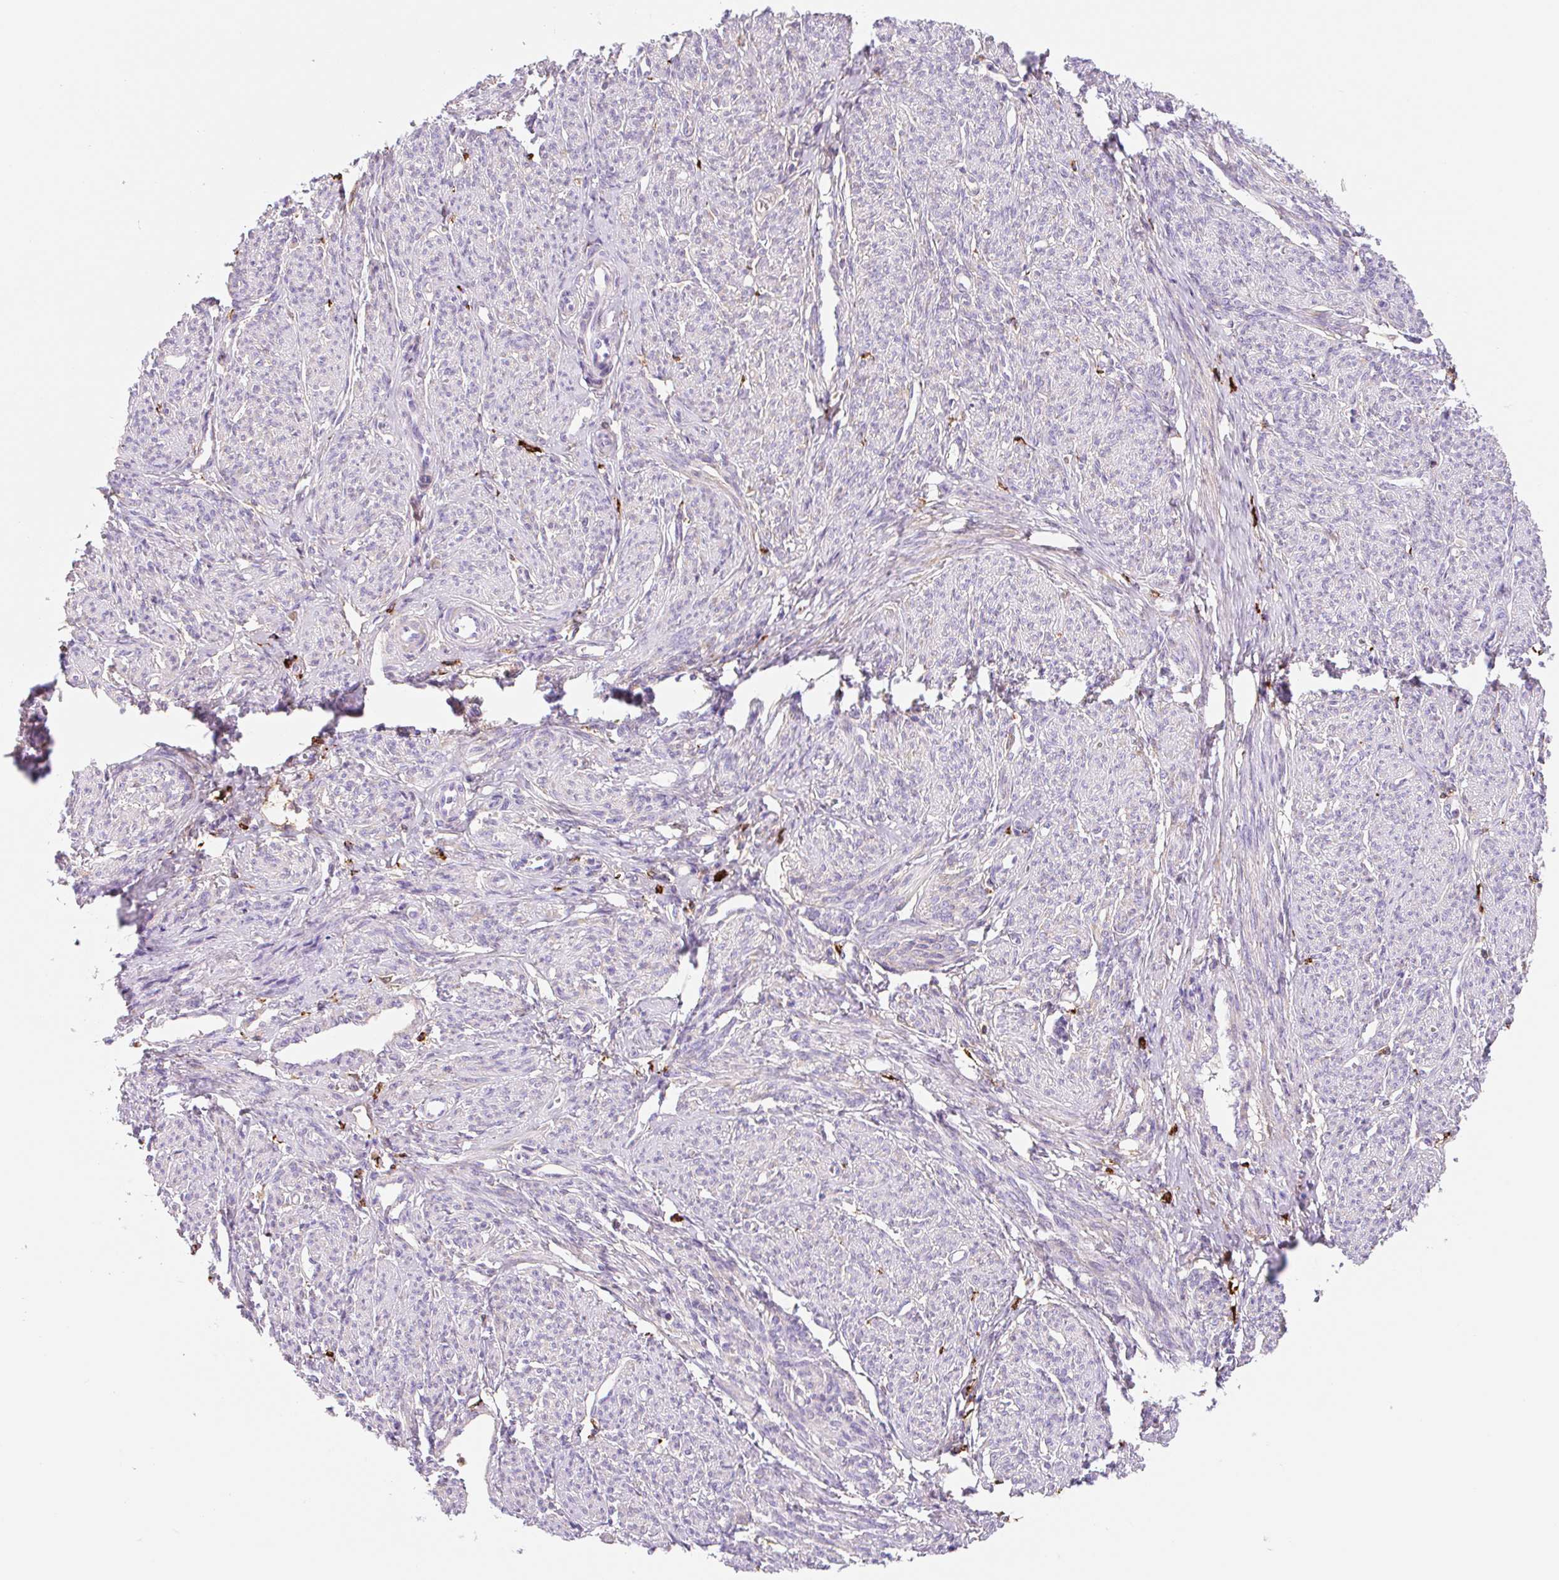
{"staining": {"intensity": "negative", "quantity": "none", "location": "none"}, "tissue": "smooth muscle", "cell_type": "Smooth muscle cells", "image_type": "normal", "snomed": [{"axis": "morphology", "description": "Normal tissue, NOS"}, {"axis": "topography", "description": "Smooth muscle"}], "caption": "This is a histopathology image of immunohistochemistry (IHC) staining of normal smooth muscle, which shows no expression in smooth muscle cells.", "gene": "LYVE1", "patient": {"sex": "female", "age": 65}}